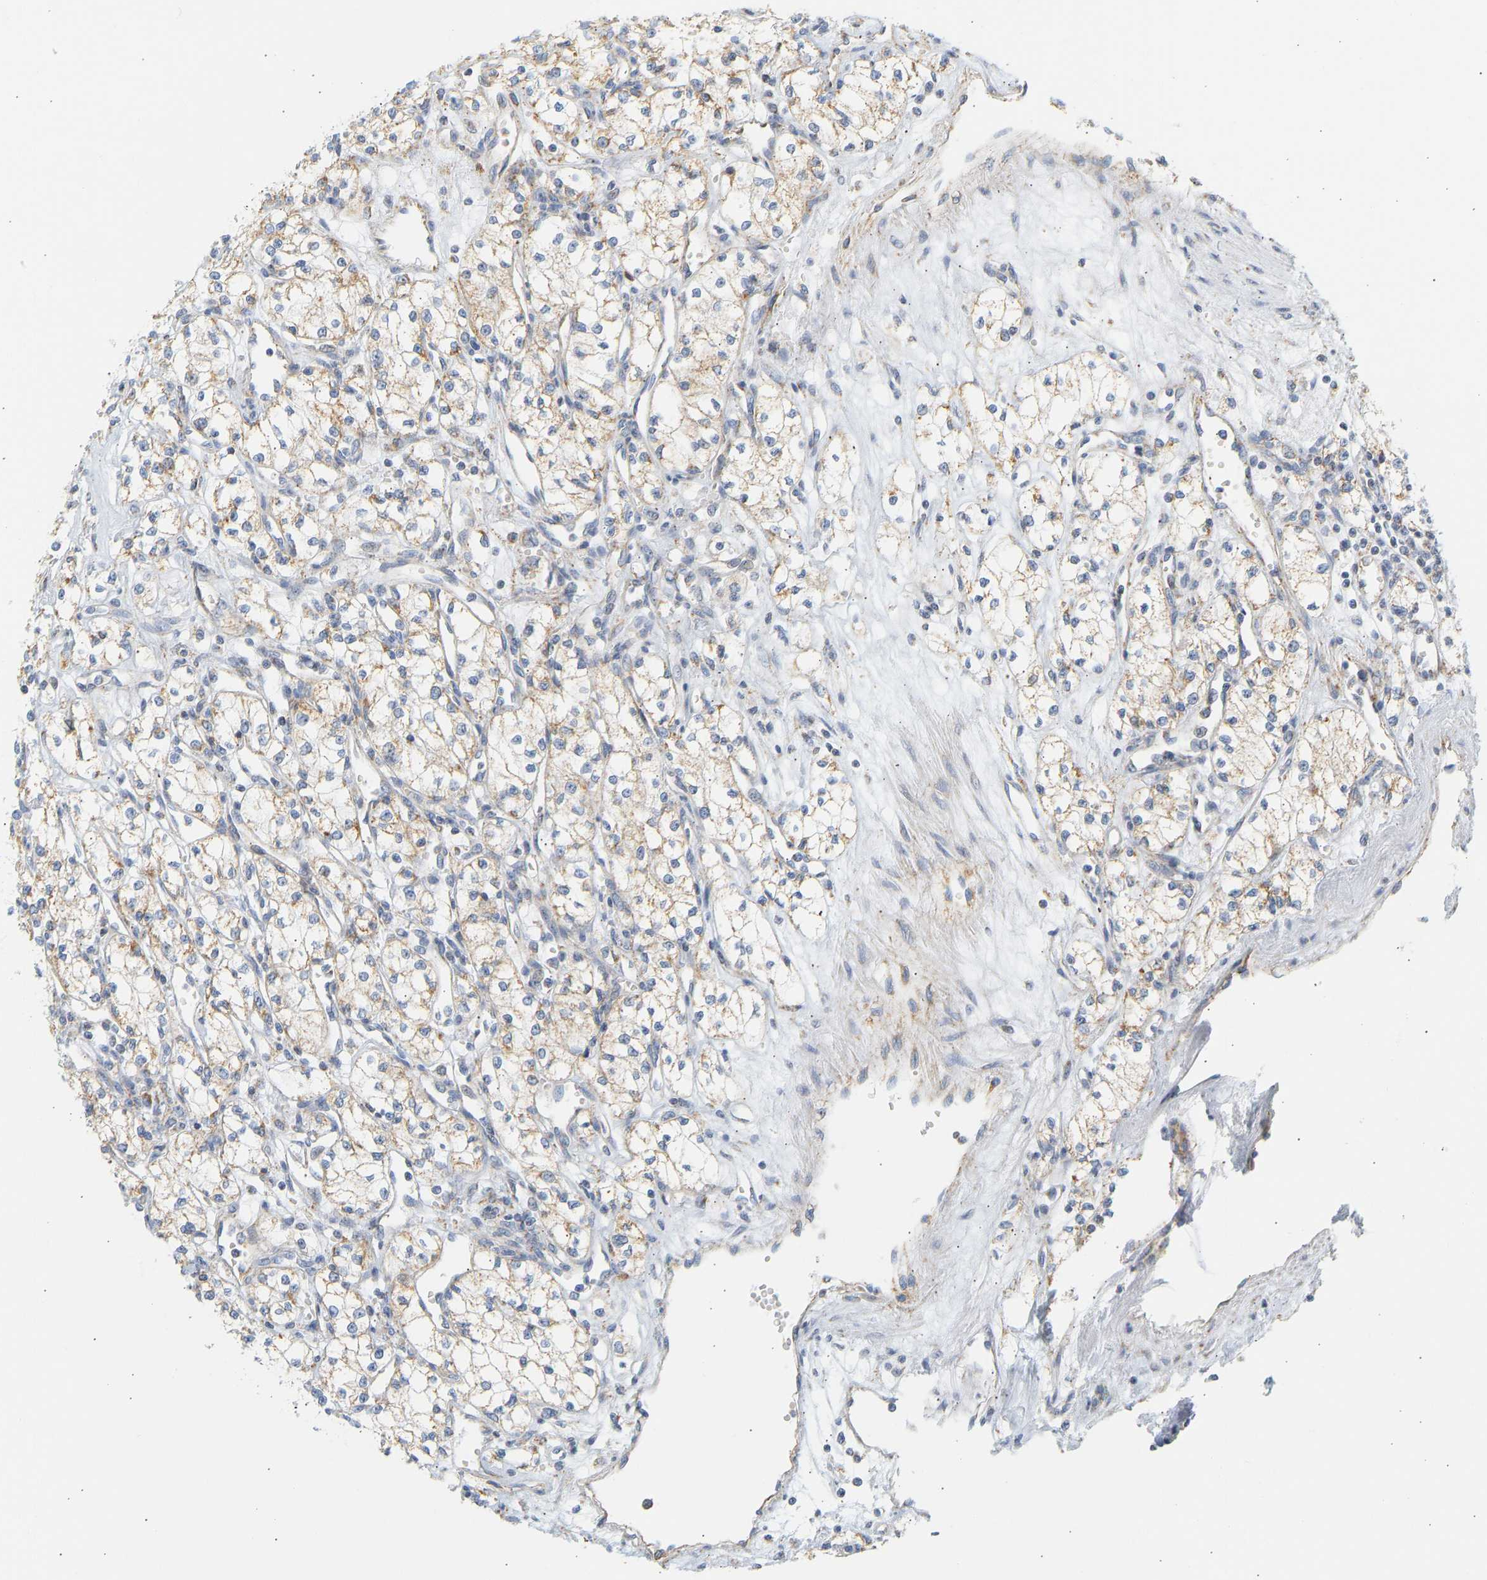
{"staining": {"intensity": "weak", "quantity": "<25%", "location": "cytoplasmic/membranous"}, "tissue": "renal cancer", "cell_type": "Tumor cells", "image_type": "cancer", "snomed": [{"axis": "morphology", "description": "Adenocarcinoma, NOS"}, {"axis": "topography", "description": "Kidney"}], "caption": "This is an immunohistochemistry (IHC) micrograph of renal cancer (adenocarcinoma). There is no expression in tumor cells.", "gene": "GRPEL2", "patient": {"sex": "male", "age": 59}}